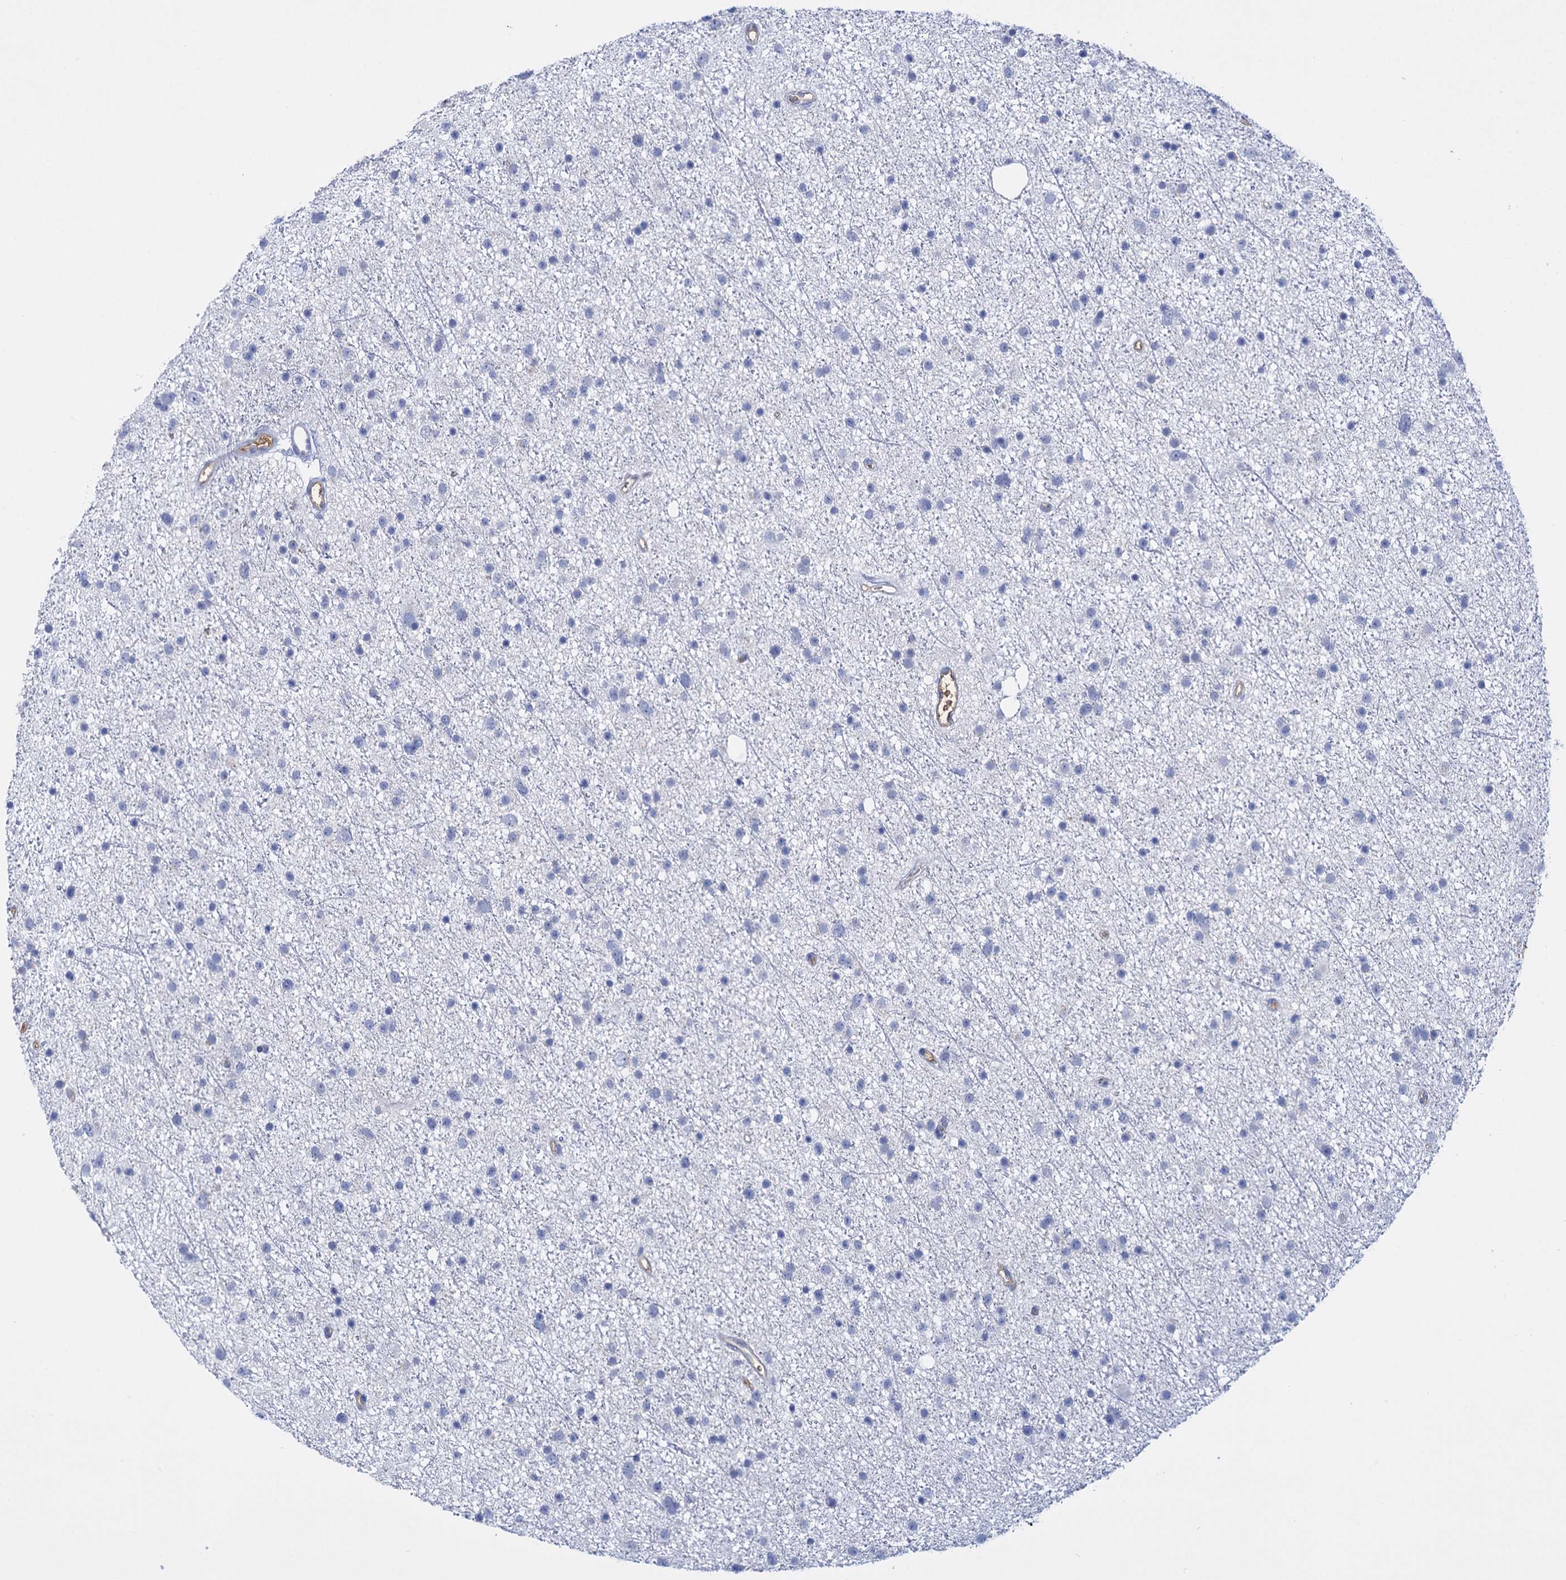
{"staining": {"intensity": "negative", "quantity": "none", "location": "none"}, "tissue": "glioma", "cell_type": "Tumor cells", "image_type": "cancer", "snomed": [{"axis": "morphology", "description": "Glioma, malignant, Low grade"}, {"axis": "topography", "description": "Cerebral cortex"}], "caption": "This is a image of IHC staining of low-grade glioma (malignant), which shows no positivity in tumor cells.", "gene": "FBXW12", "patient": {"sex": "female", "age": 39}}